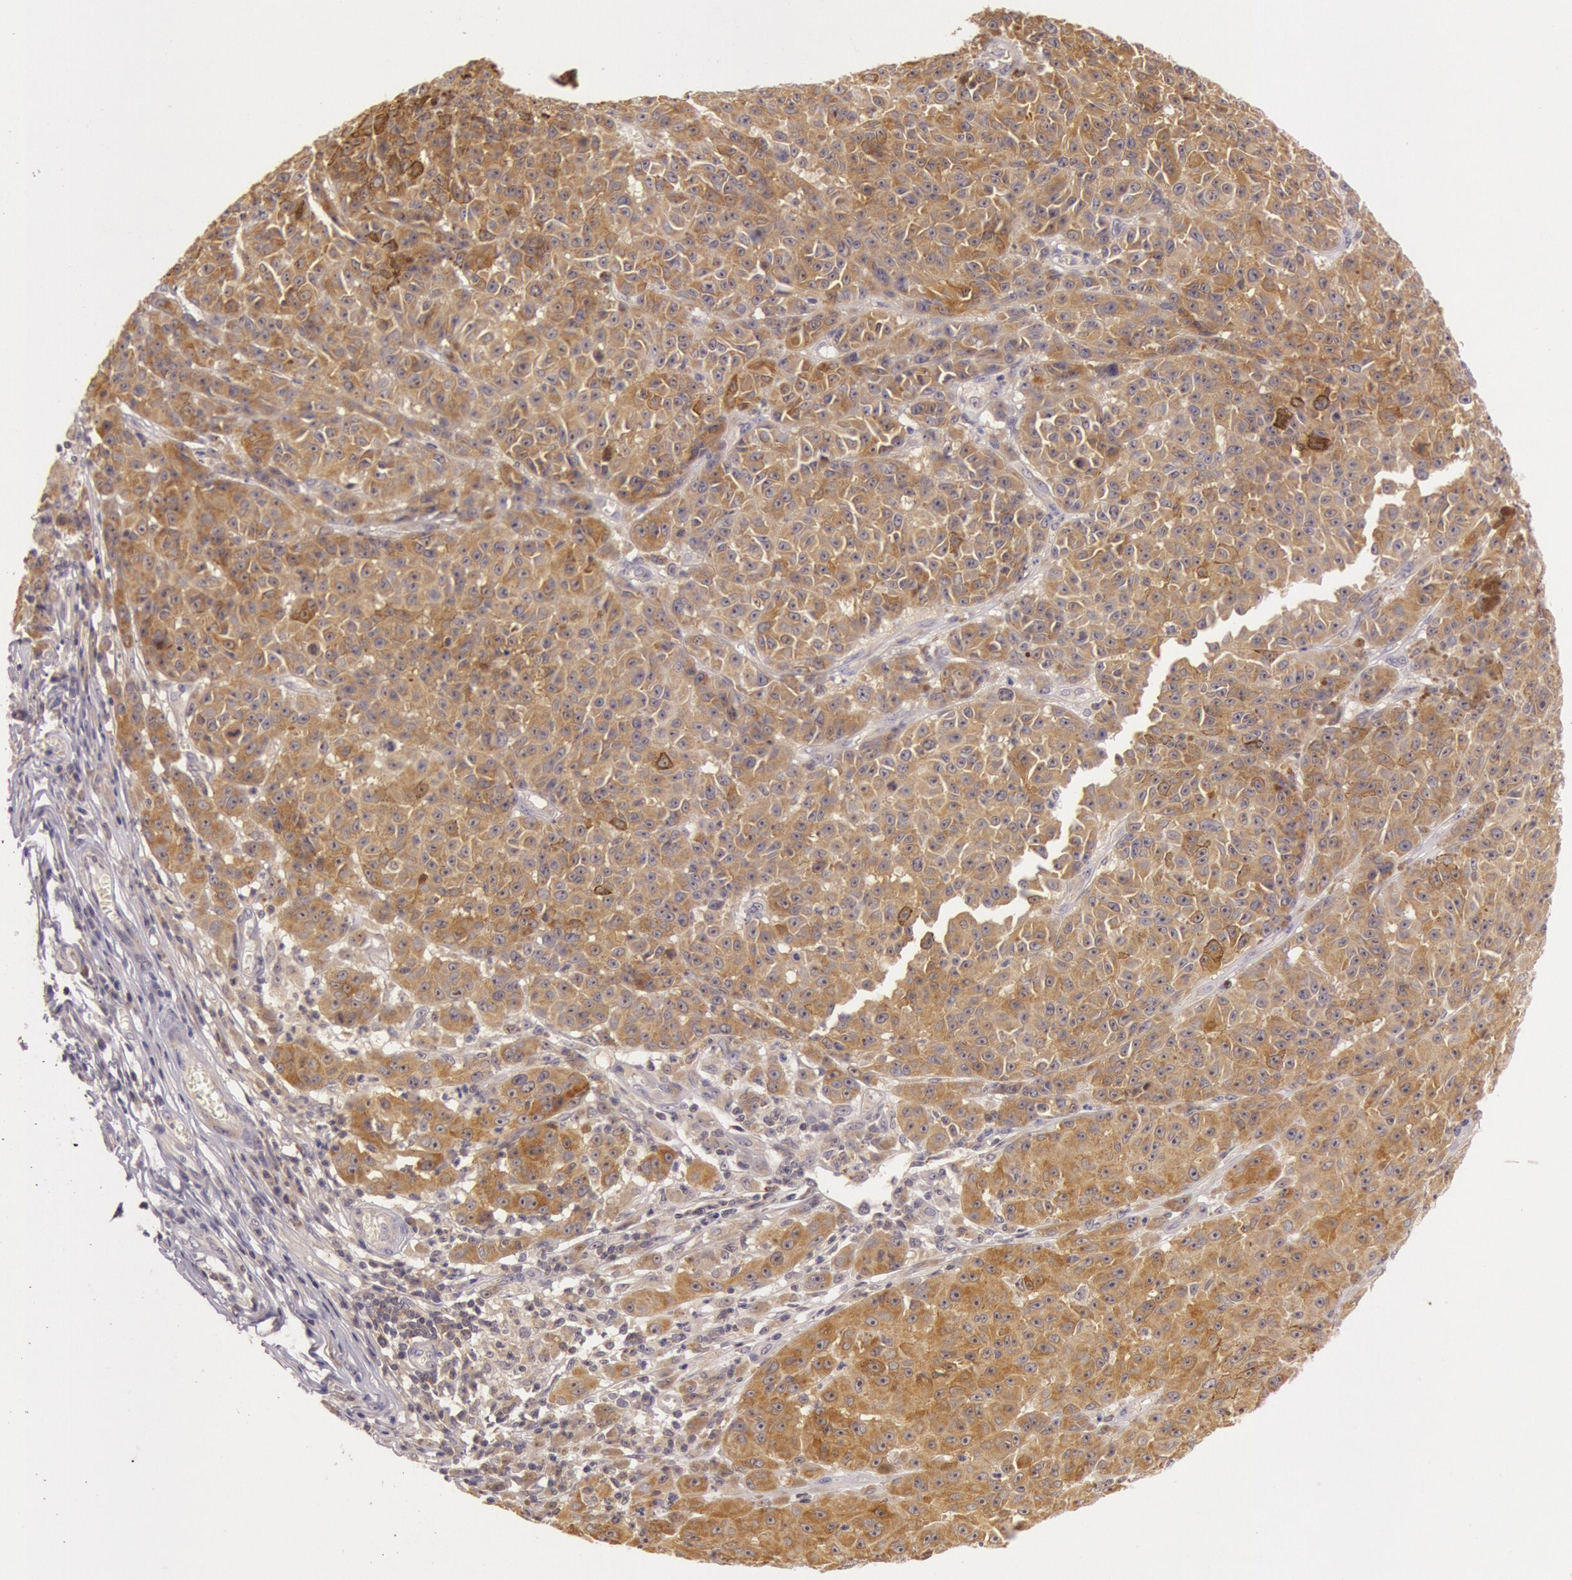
{"staining": {"intensity": "strong", "quantity": ">75%", "location": "cytoplasmic/membranous"}, "tissue": "melanoma", "cell_type": "Tumor cells", "image_type": "cancer", "snomed": [{"axis": "morphology", "description": "Malignant melanoma, NOS"}, {"axis": "topography", "description": "Skin"}], "caption": "Strong cytoplasmic/membranous positivity for a protein is identified in approximately >75% of tumor cells of malignant melanoma using IHC.", "gene": "CDK16", "patient": {"sex": "male", "age": 64}}